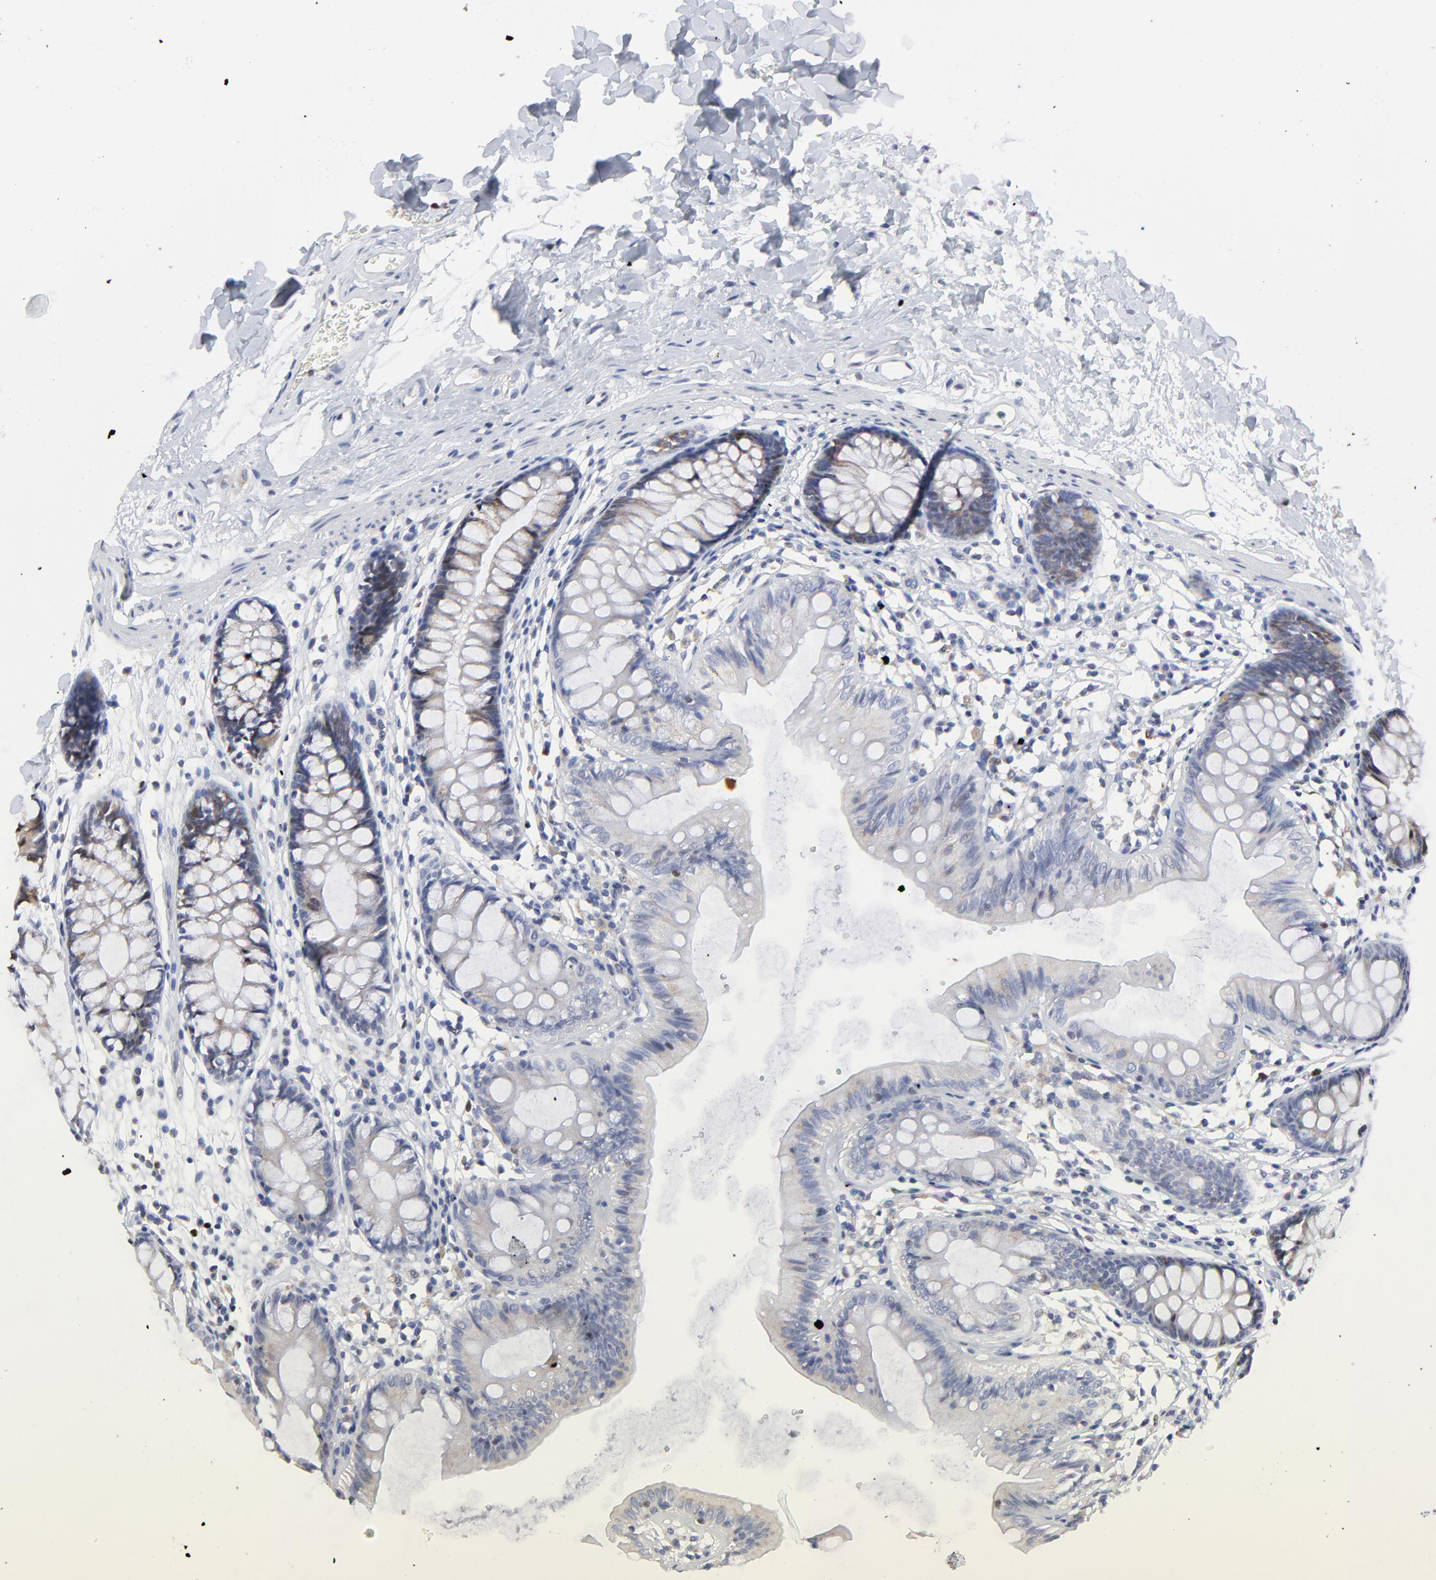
{"staining": {"intensity": "negative", "quantity": "none", "location": "none"}, "tissue": "colon", "cell_type": "Endothelial cells", "image_type": "normal", "snomed": [{"axis": "morphology", "description": "Normal tissue, NOS"}, {"axis": "topography", "description": "Colon"}], "caption": "DAB (3,3'-diaminobenzidine) immunohistochemical staining of unremarkable human colon exhibits no significant expression in endothelial cells.", "gene": "NCAPH", "patient": {"sex": "female", "age": 52}}